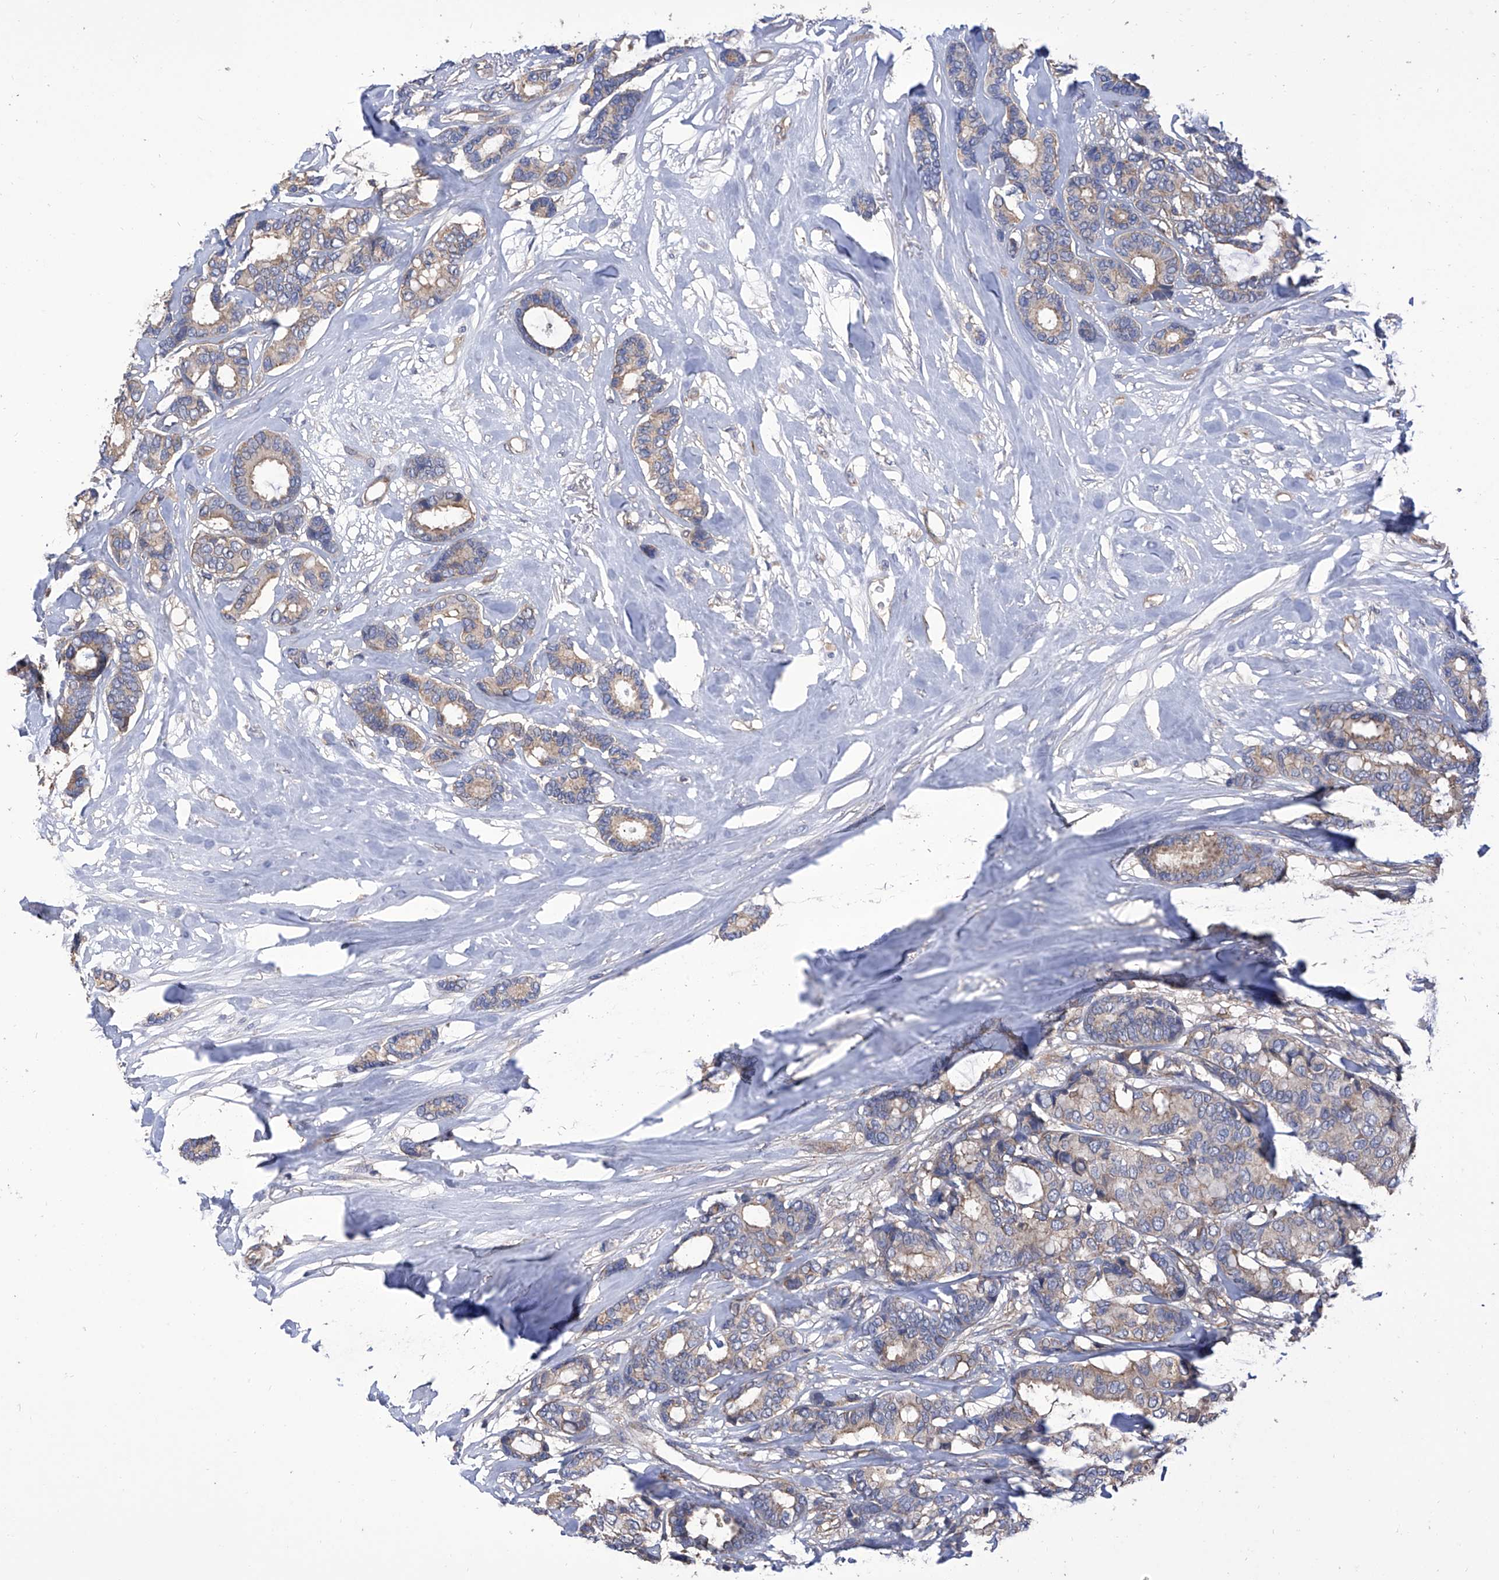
{"staining": {"intensity": "weak", "quantity": "25%-75%", "location": "cytoplasmic/membranous"}, "tissue": "breast cancer", "cell_type": "Tumor cells", "image_type": "cancer", "snomed": [{"axis": "morphology", "description": "Duct carcinoma"}, {"axis": "topography", "description": "Breast"}], "caption": "A brown stain shows weak cytoplasmic/membranous staining of a protein in human infiltrating ductal carcinoma (breast) tumor cells.", "gene": "TJAP1", "patient": {"sex": "female", "age": 87}}